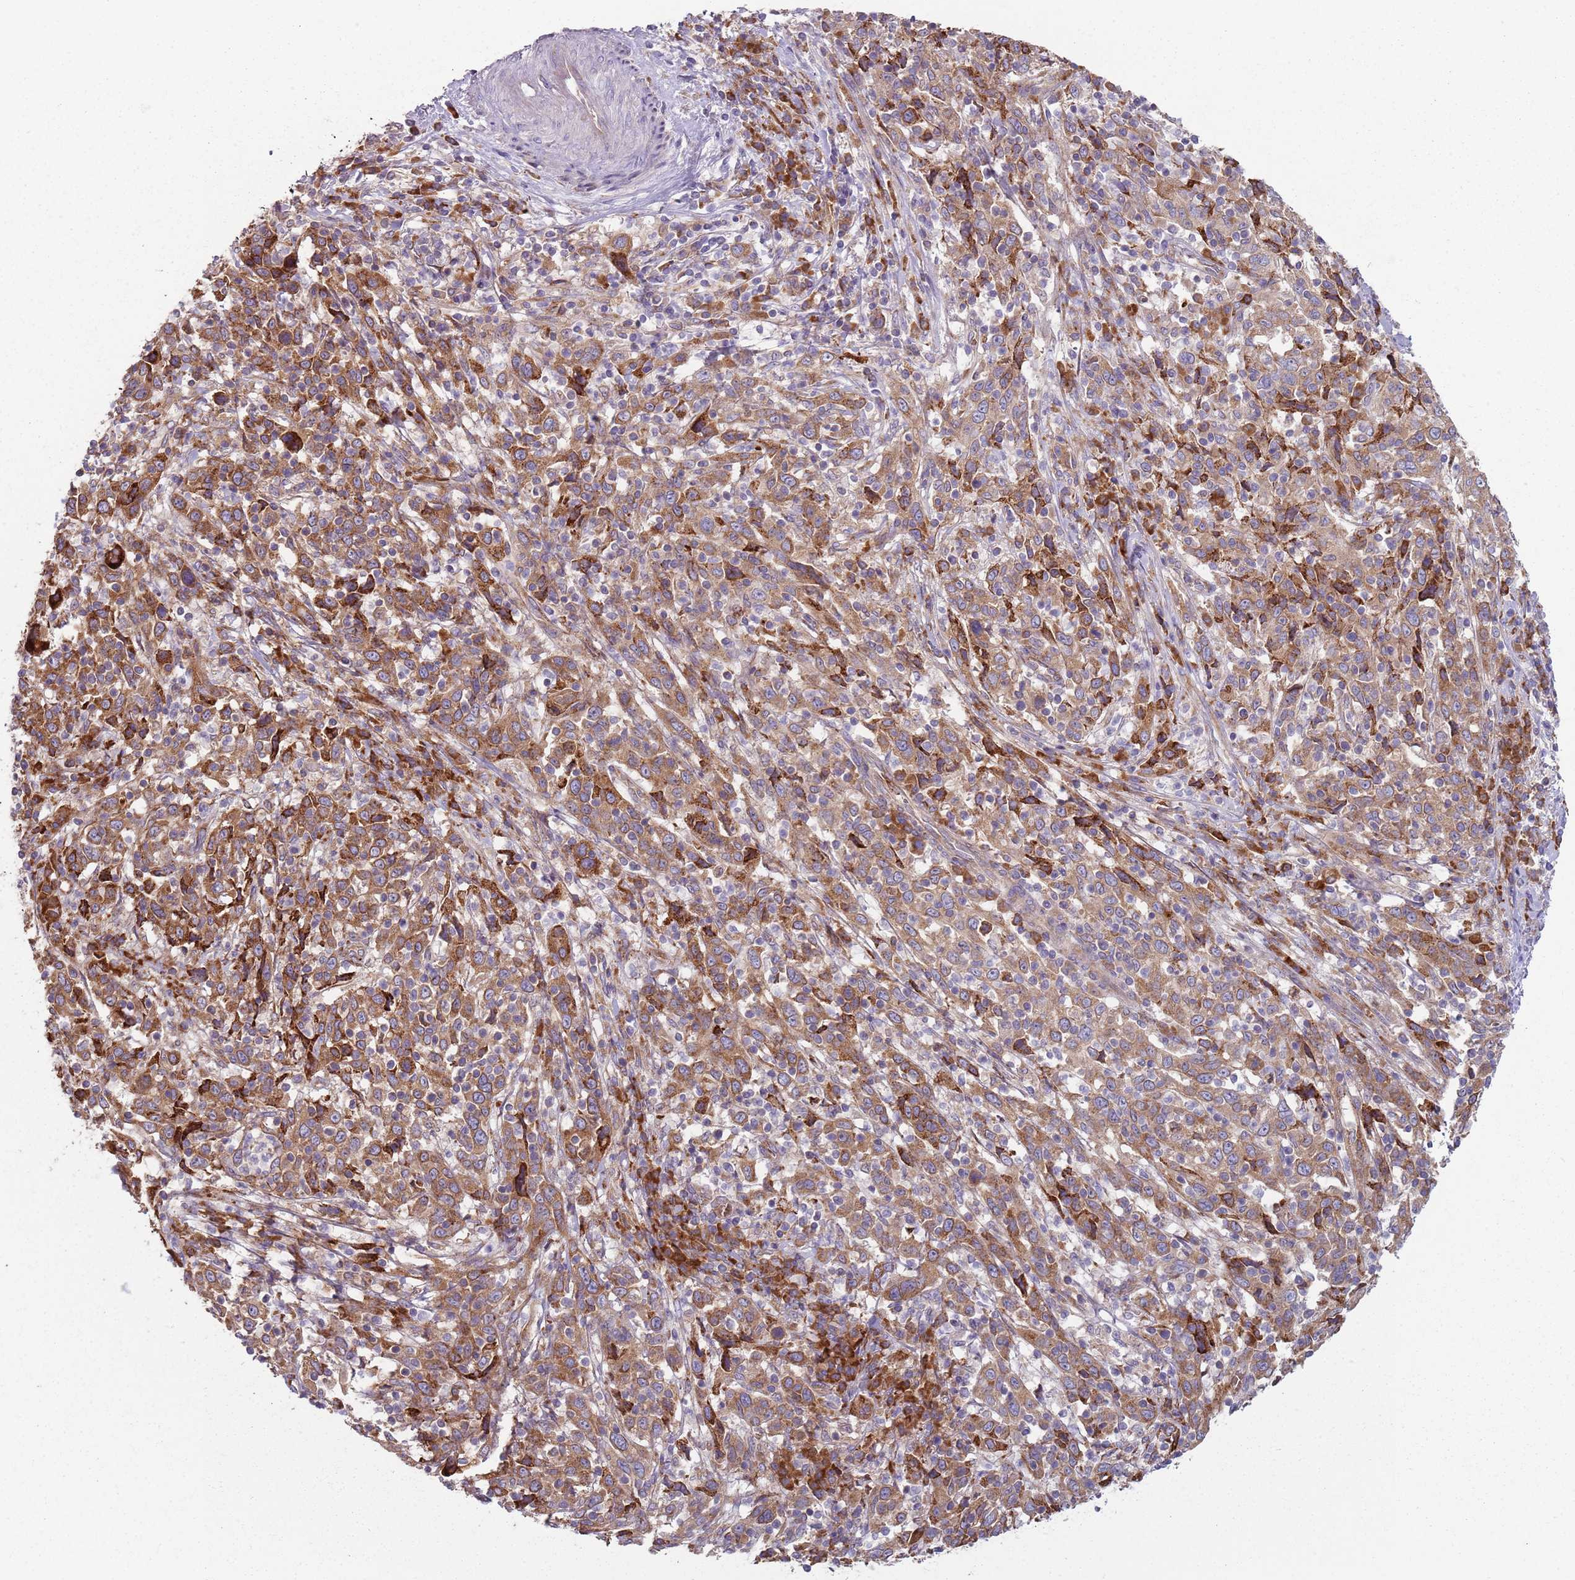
{"staining": {"intensity": "moderate", "quantity": ">75%", "location": "cytoplasmic/membranous"}, "tissue": "cervical cancer", "cell_type": "Tumor cells", "image_type": "cancer", "snomed": [{"axis": "morphology", "description": "Squamous cell carcinoma, NOS"}, {"axis": "topography", "description": "Cervix"}], "caption": "Brown immunohistochemical staining in cervical cancer (squamous cell carcinoma) displays moderate cytoplasmic/membranous positivity in about >75% of tumor cells. The staining was performed using DAB to visualize the protein expression in brown, while the nuclei were stained in blue with hematoxylin (Magnification: 20x).", "gene": "SPATA2", "patient": {"sex": "female", "age": 46}}